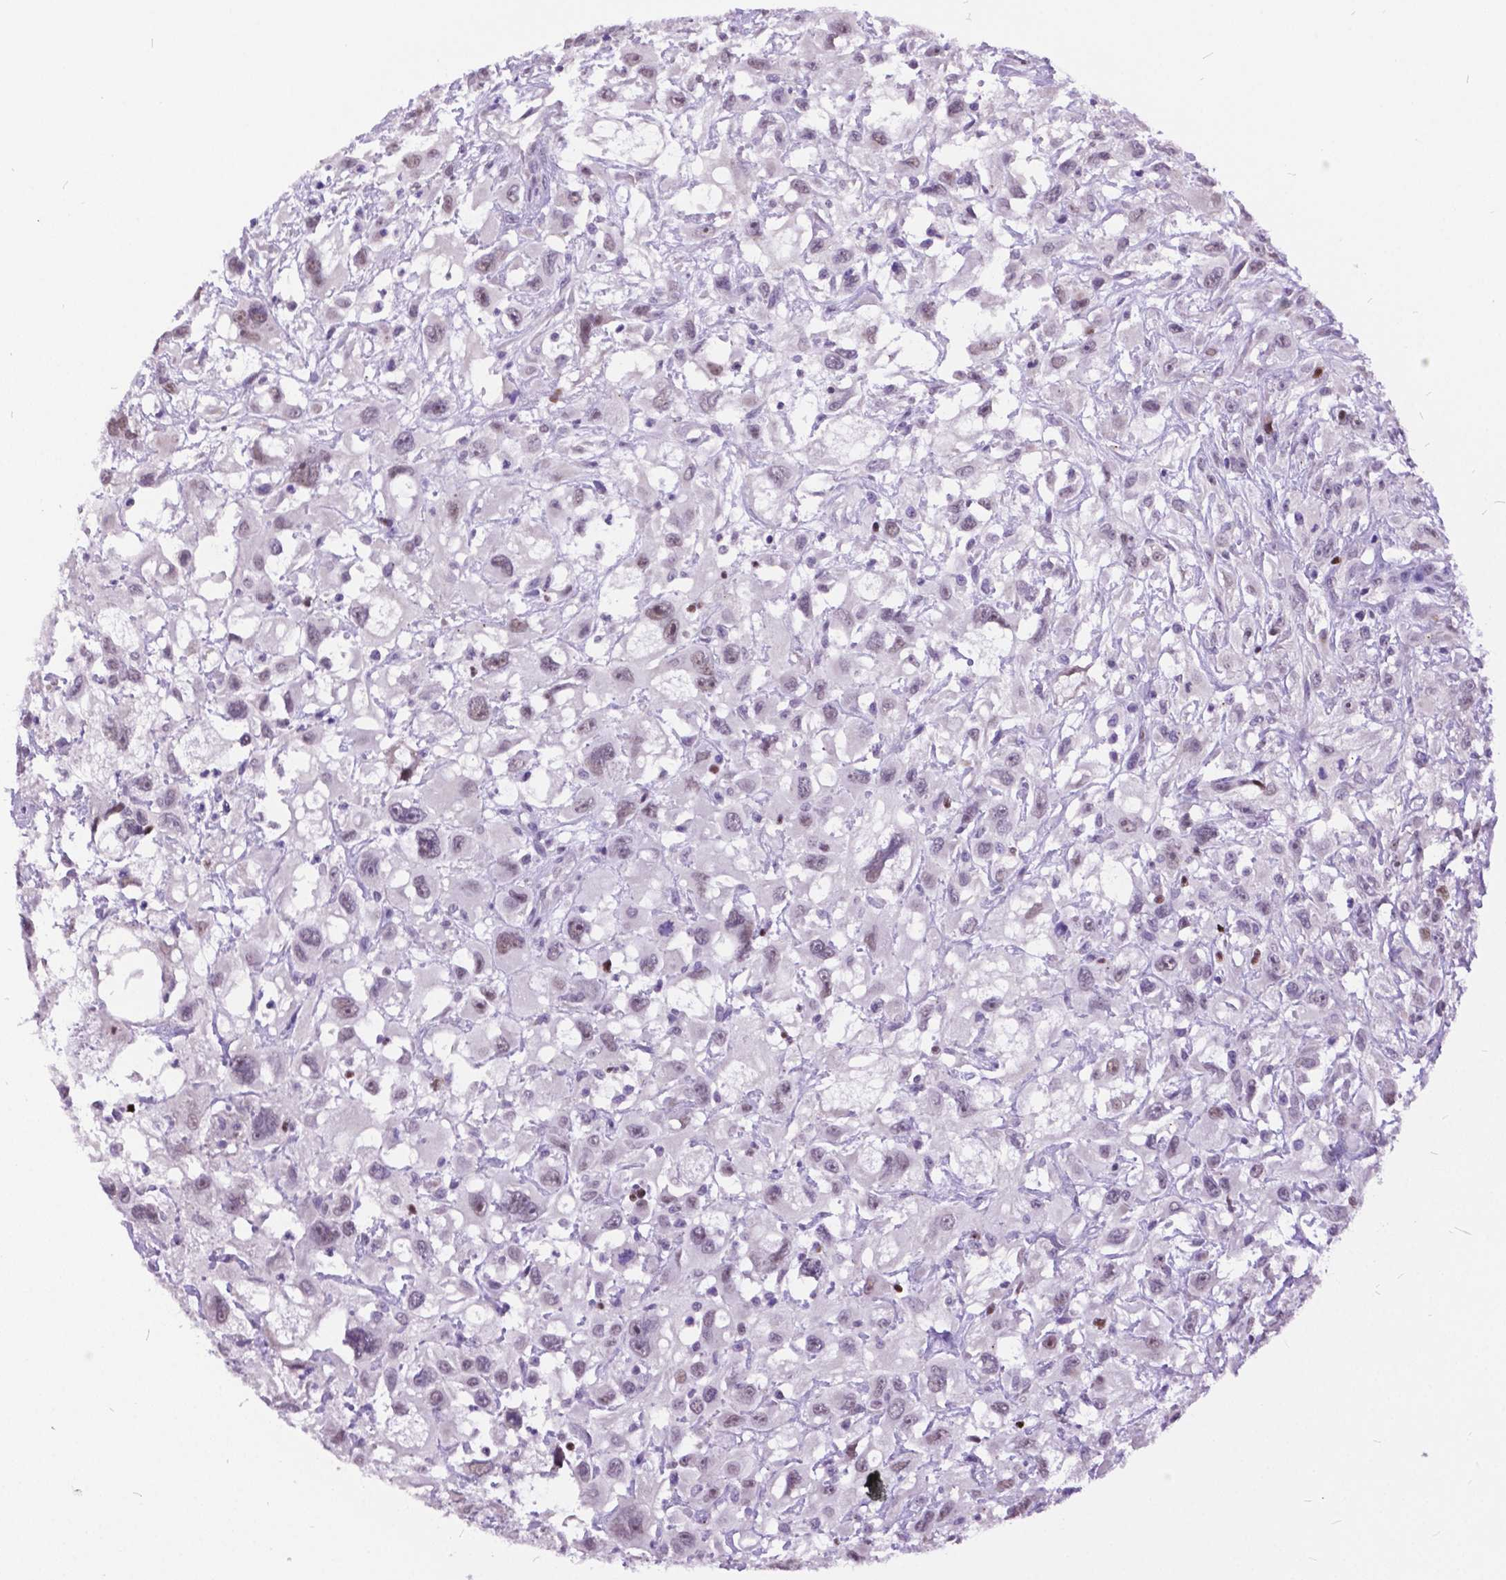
{"staining": {"intensity": "weak", "quantity": "25%-75%", "location": "nuclear"}, "tissue": "head and neck cancer", "cell_type": "Tumor cells", "image_type": "cancer", "snomed": [{"axis": "morphology", "description": "Squamous cell carcinoma, NOS"}, {"axis": "morphology", "description": "Squamous cell carcinoma, metastatic, NOS"}, {"axis": "topography", "description": "Oral tissue"}, {"axis": "topography", "description": "Head-Neck"}], "caption": "Head and neck cancer (metastatic squamous cell carcinoma) was stained to show a protein in brown. There is low levels of weak nuclear positivity in about 25%-75% of tumor cells.", "gene": "DPF3", "patient": {"sex": "female", "age": 85}}